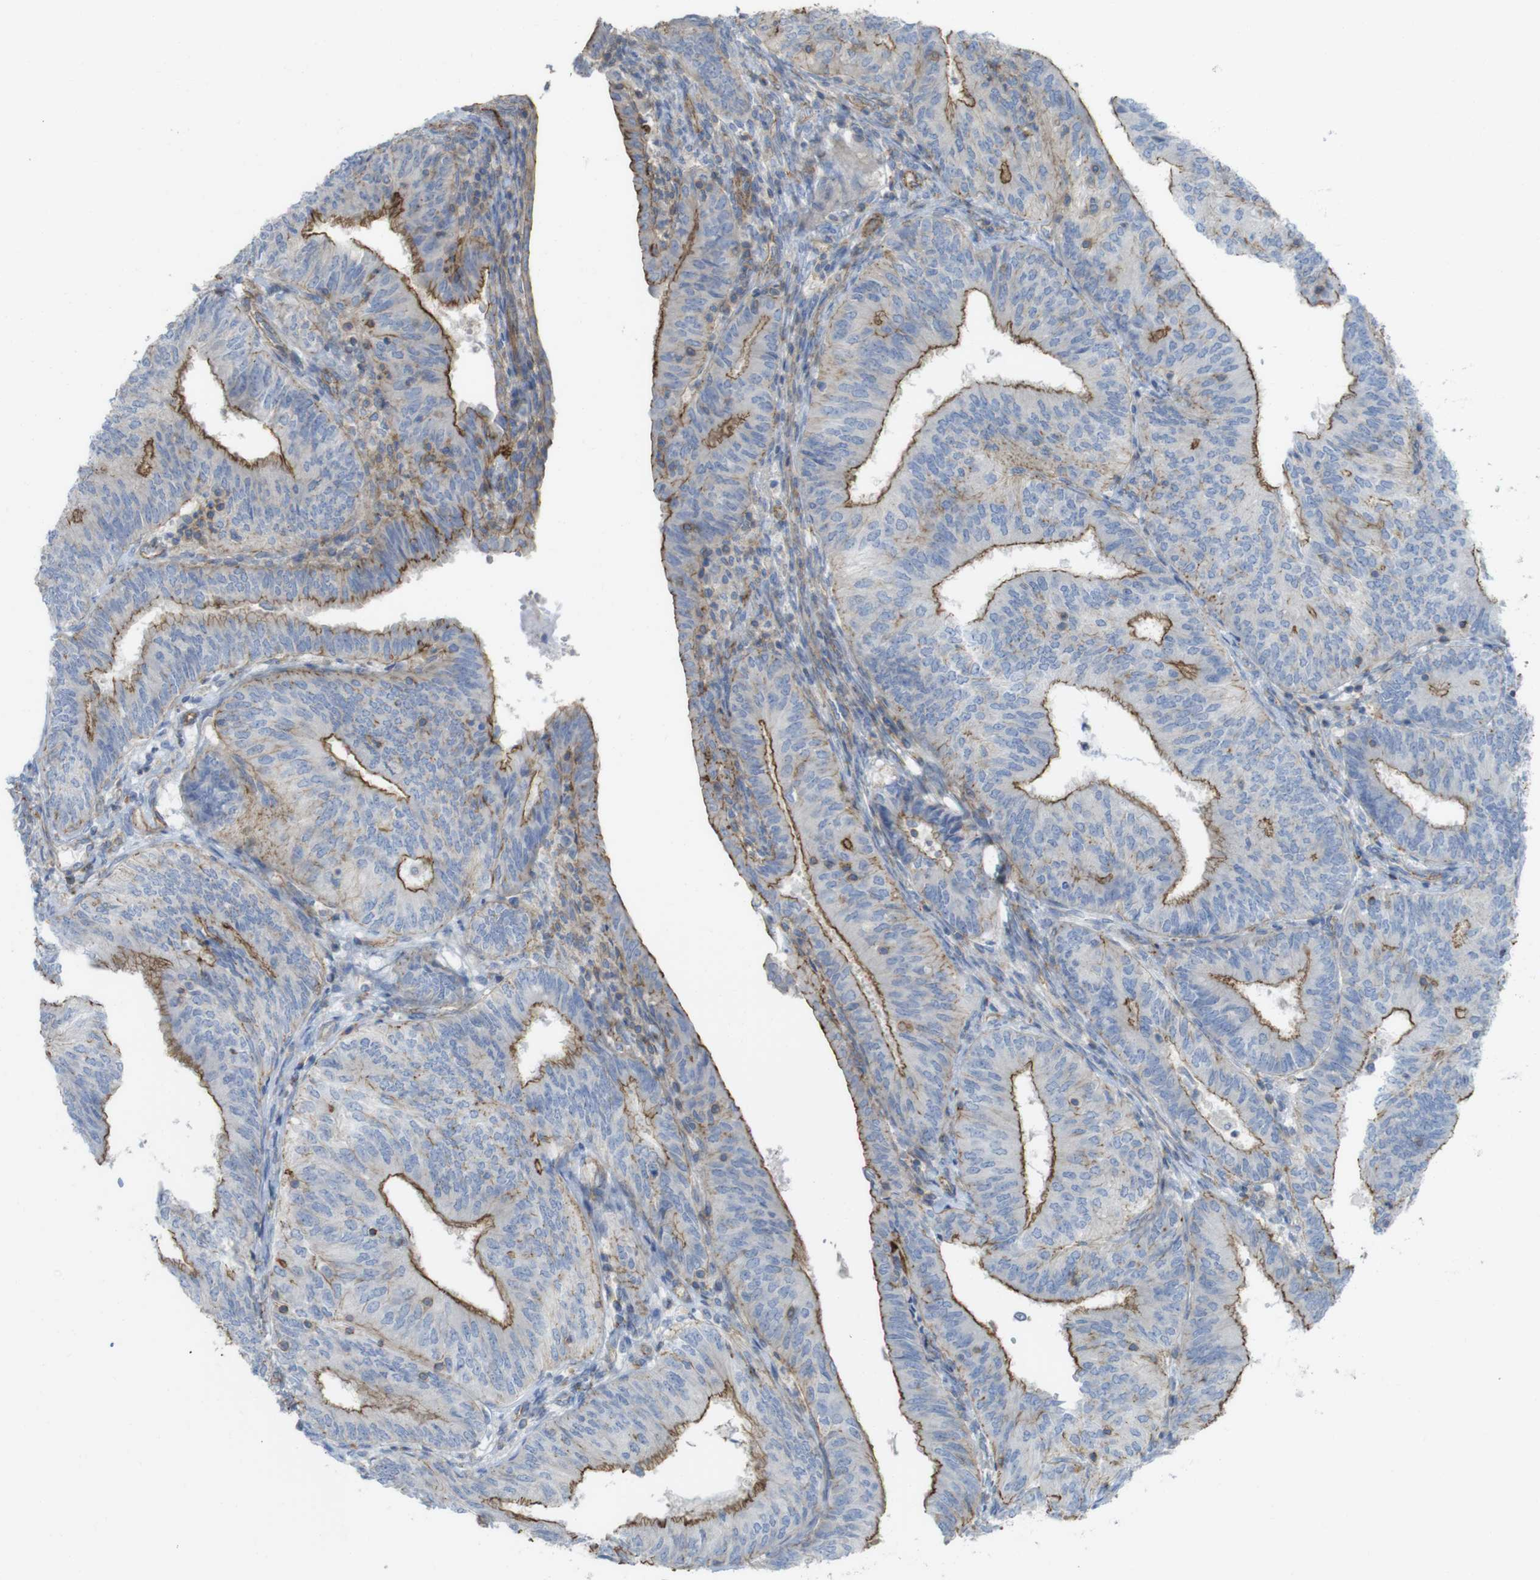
{"staining": {"intensity": "moderate", "quantity": "25%-75%", "location": "cytoplasmic/membranous"}, "tissue": "endometrial cancer", "cell_type": "Tumor cells", "image_type": "cancer", "snomed": [{"axis": "morphology", "description": "Adenocarcinoma, NOS"}, {"axis": "topography", "description": "Endometrium"}], "caption": "Immunohistochemical staining of endometrial cancer (adenocarcinoma) reveals medium levels of moderate cytoplasmic/membranous staining in about 25%-75% of tumor cells.", "gene": "PREX2", "patient": {"sex": "female", "age": 58}}